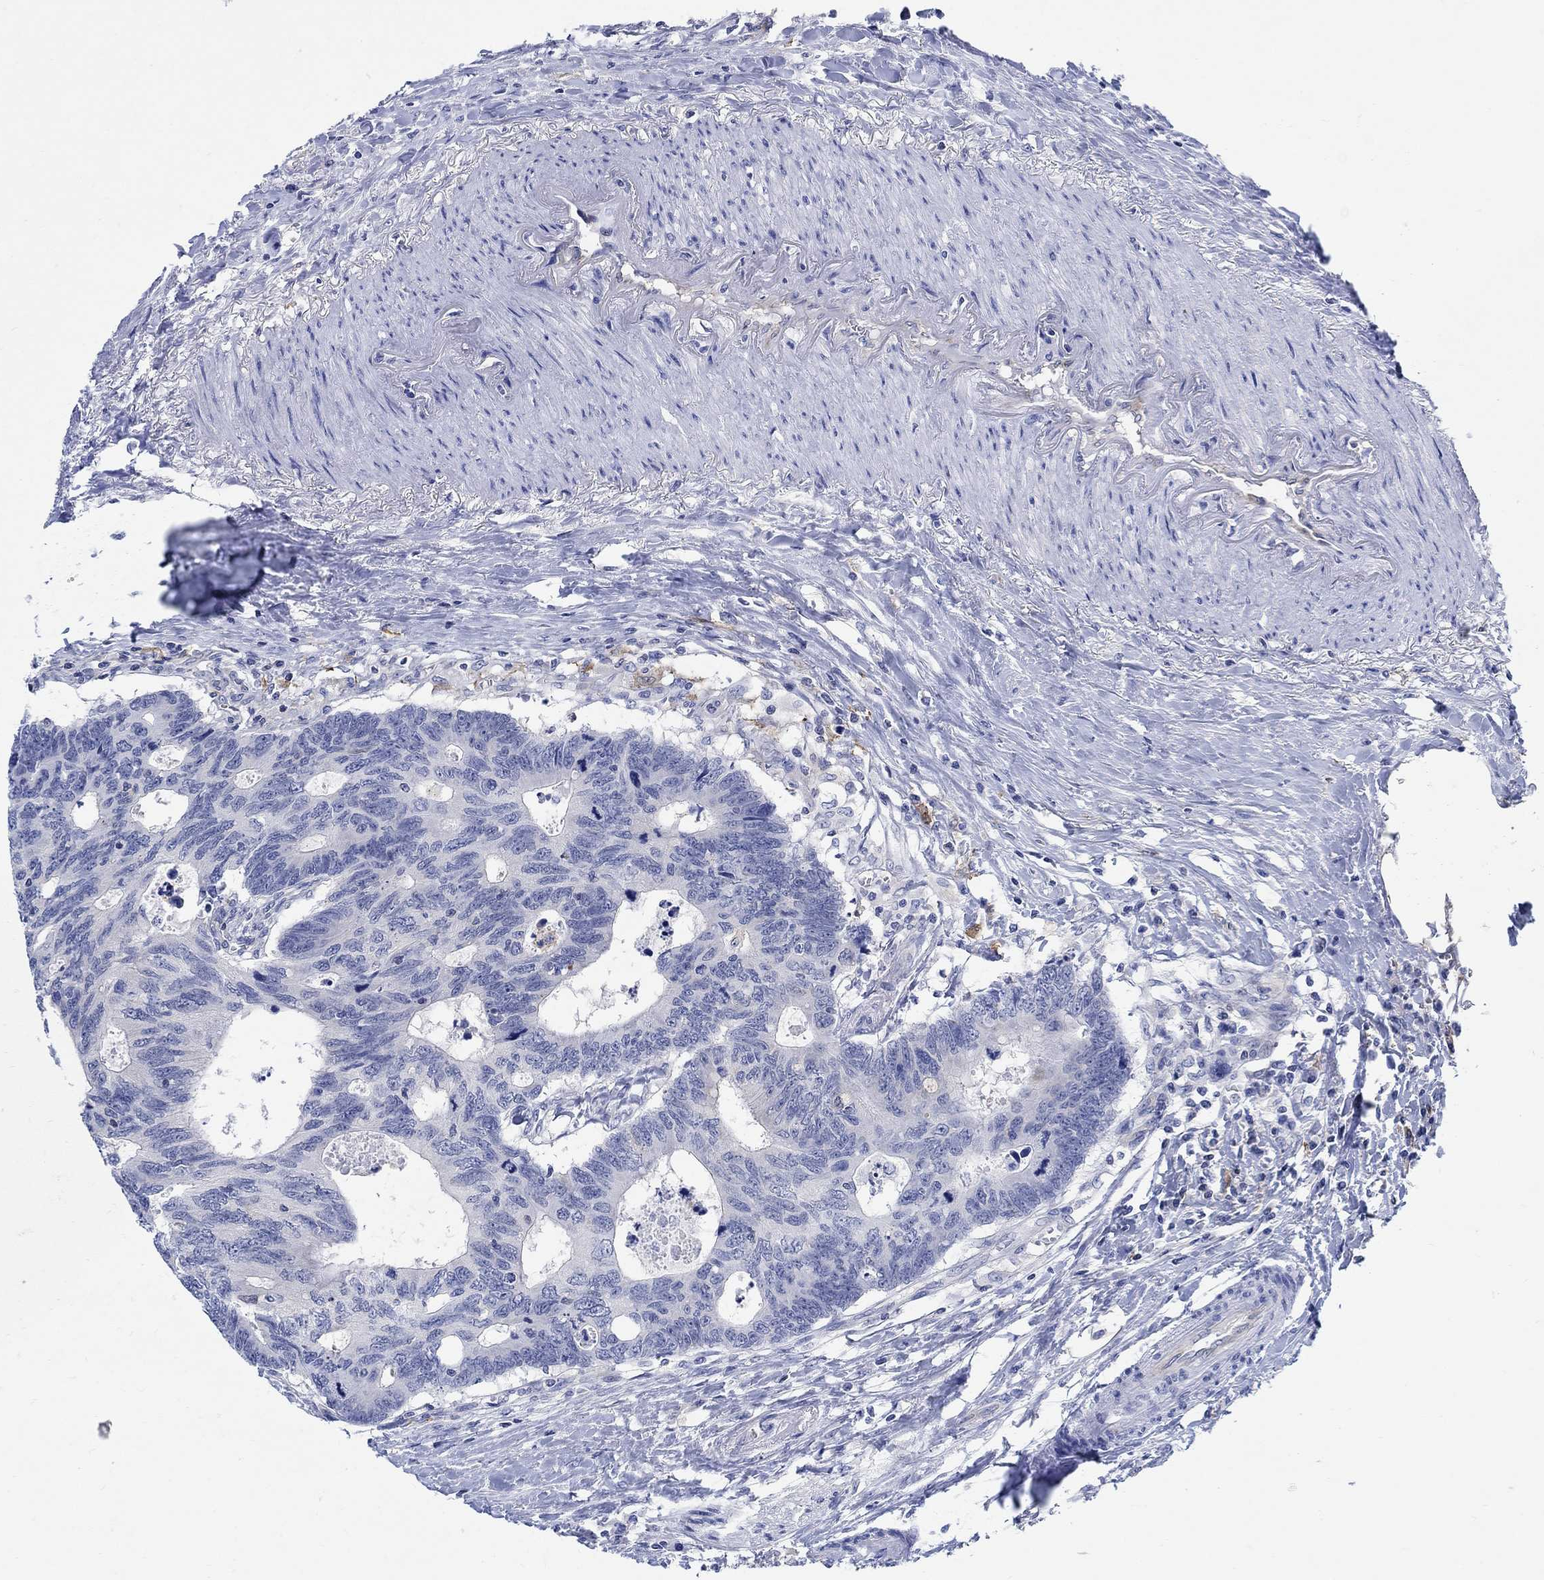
{"staining": {"intensity": "negative", "quantity": "none", "location": "none"}, "tissue": "colorectal cancer", "cell_type": "Tumor cells", "image_type": "cancer", "snomed": [{"axis": "morphology", "description": "Adenocarcinoma, NOS"}, {"axis": "topography", "description": "Colon"}], "caption": "A photomicrograph of human colorectal cancer is negative for staining in tumor cells.", "gene": "PHF21B", "patient": {"sex": "female", "age": 77}}